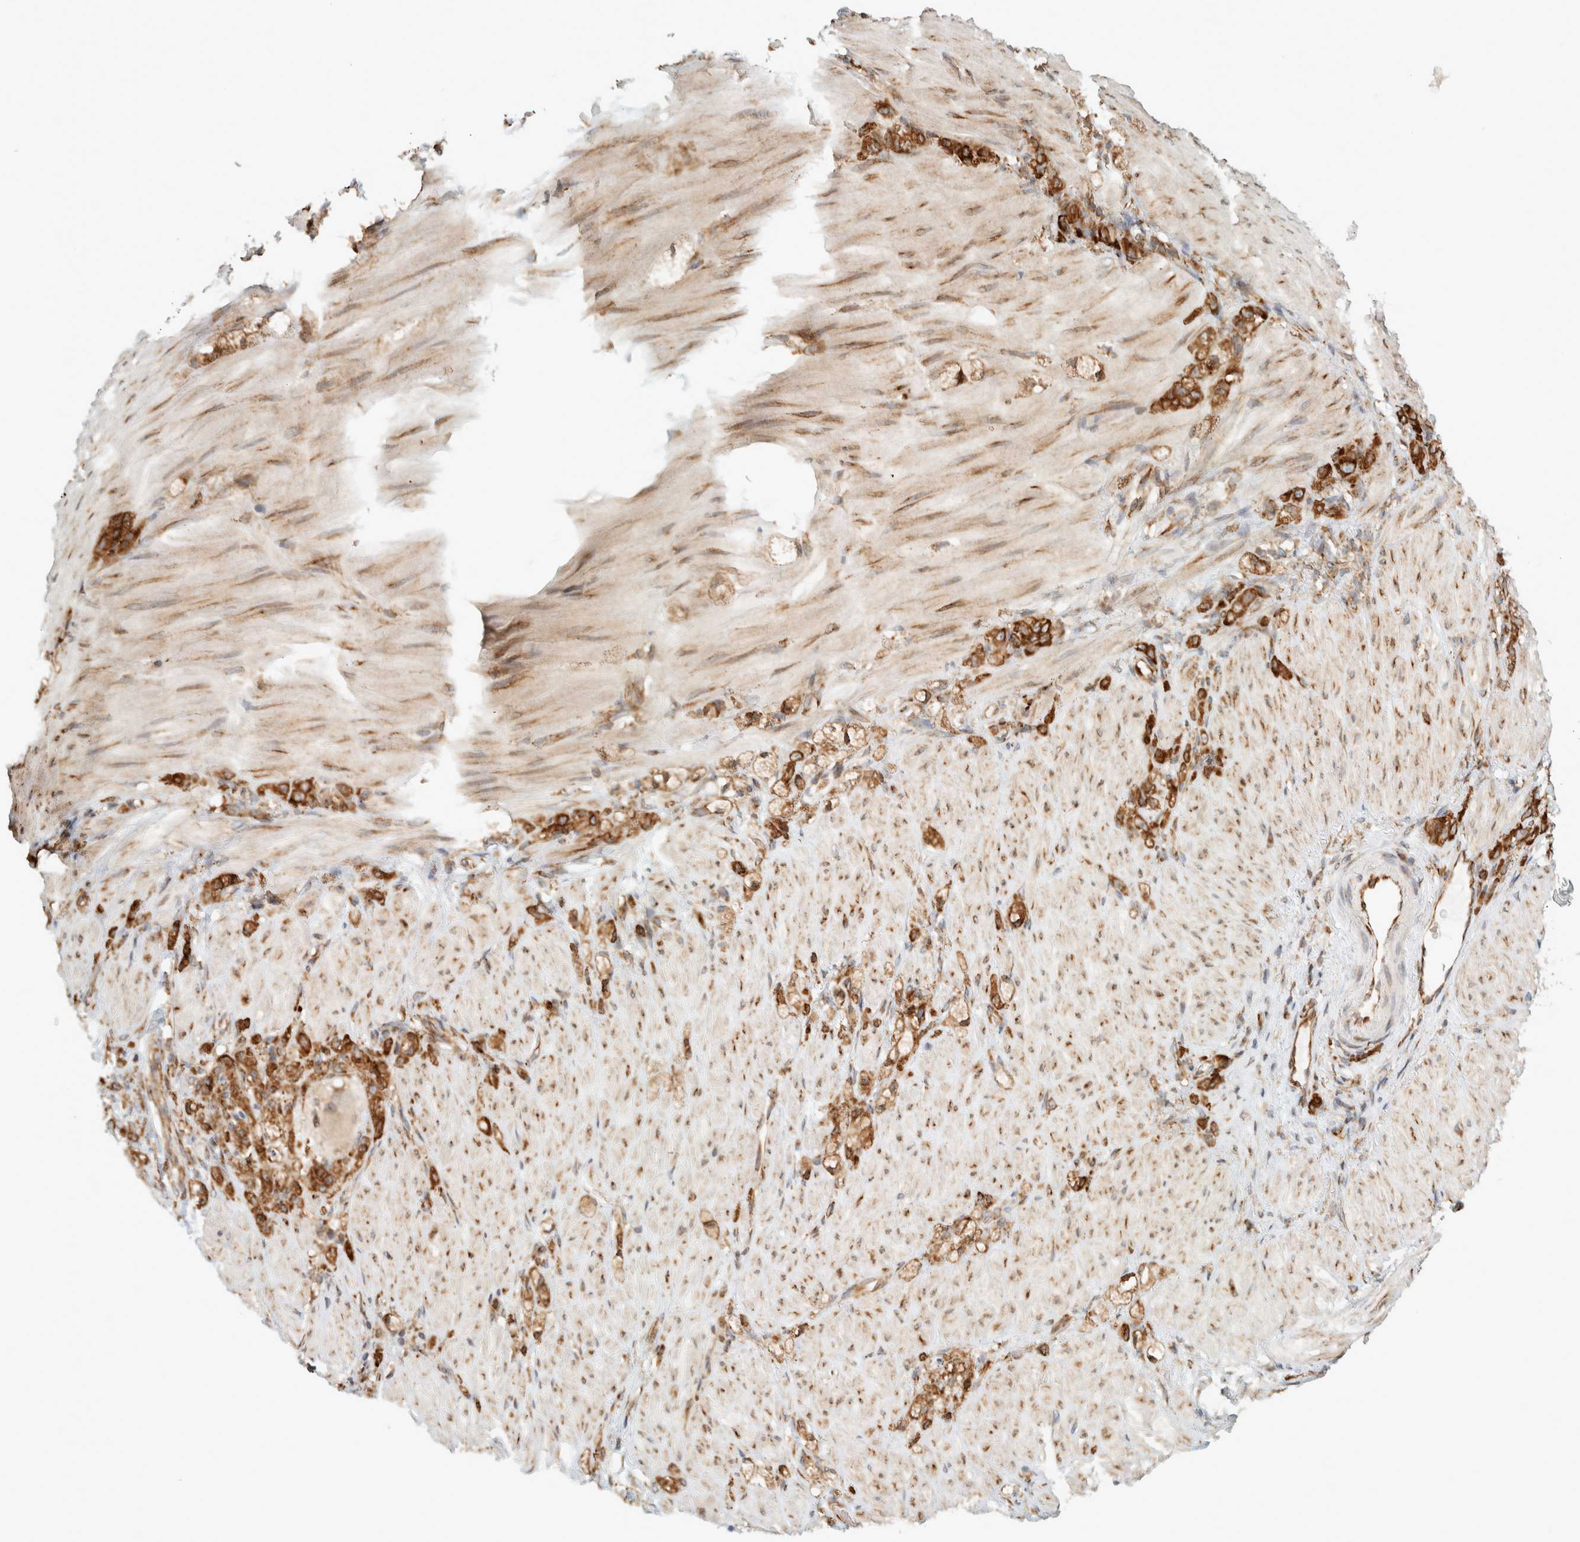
{"staining": {"intensity": "strong", "quantity": ">75%", "location": "cytoplasmic/membranous"}, "tissue": "stomach cancer", "cell_type": "Tumor cells", "image_type": "cancer", "snomed": [{"axis": "morphology", "description": "Normal tissue, NOS"}, {"axis": "morphology", "description": "Adenocarcinoma, NOS"}, {"axis": "topography", "description": "Stomach"}], "caption": "Stomach cancer stained for a protein shows strong cytoplasmic/membranous positivity in tumor cells.", "gene": "LLGL2", "patient": {"sex": "male", "age": 82}}